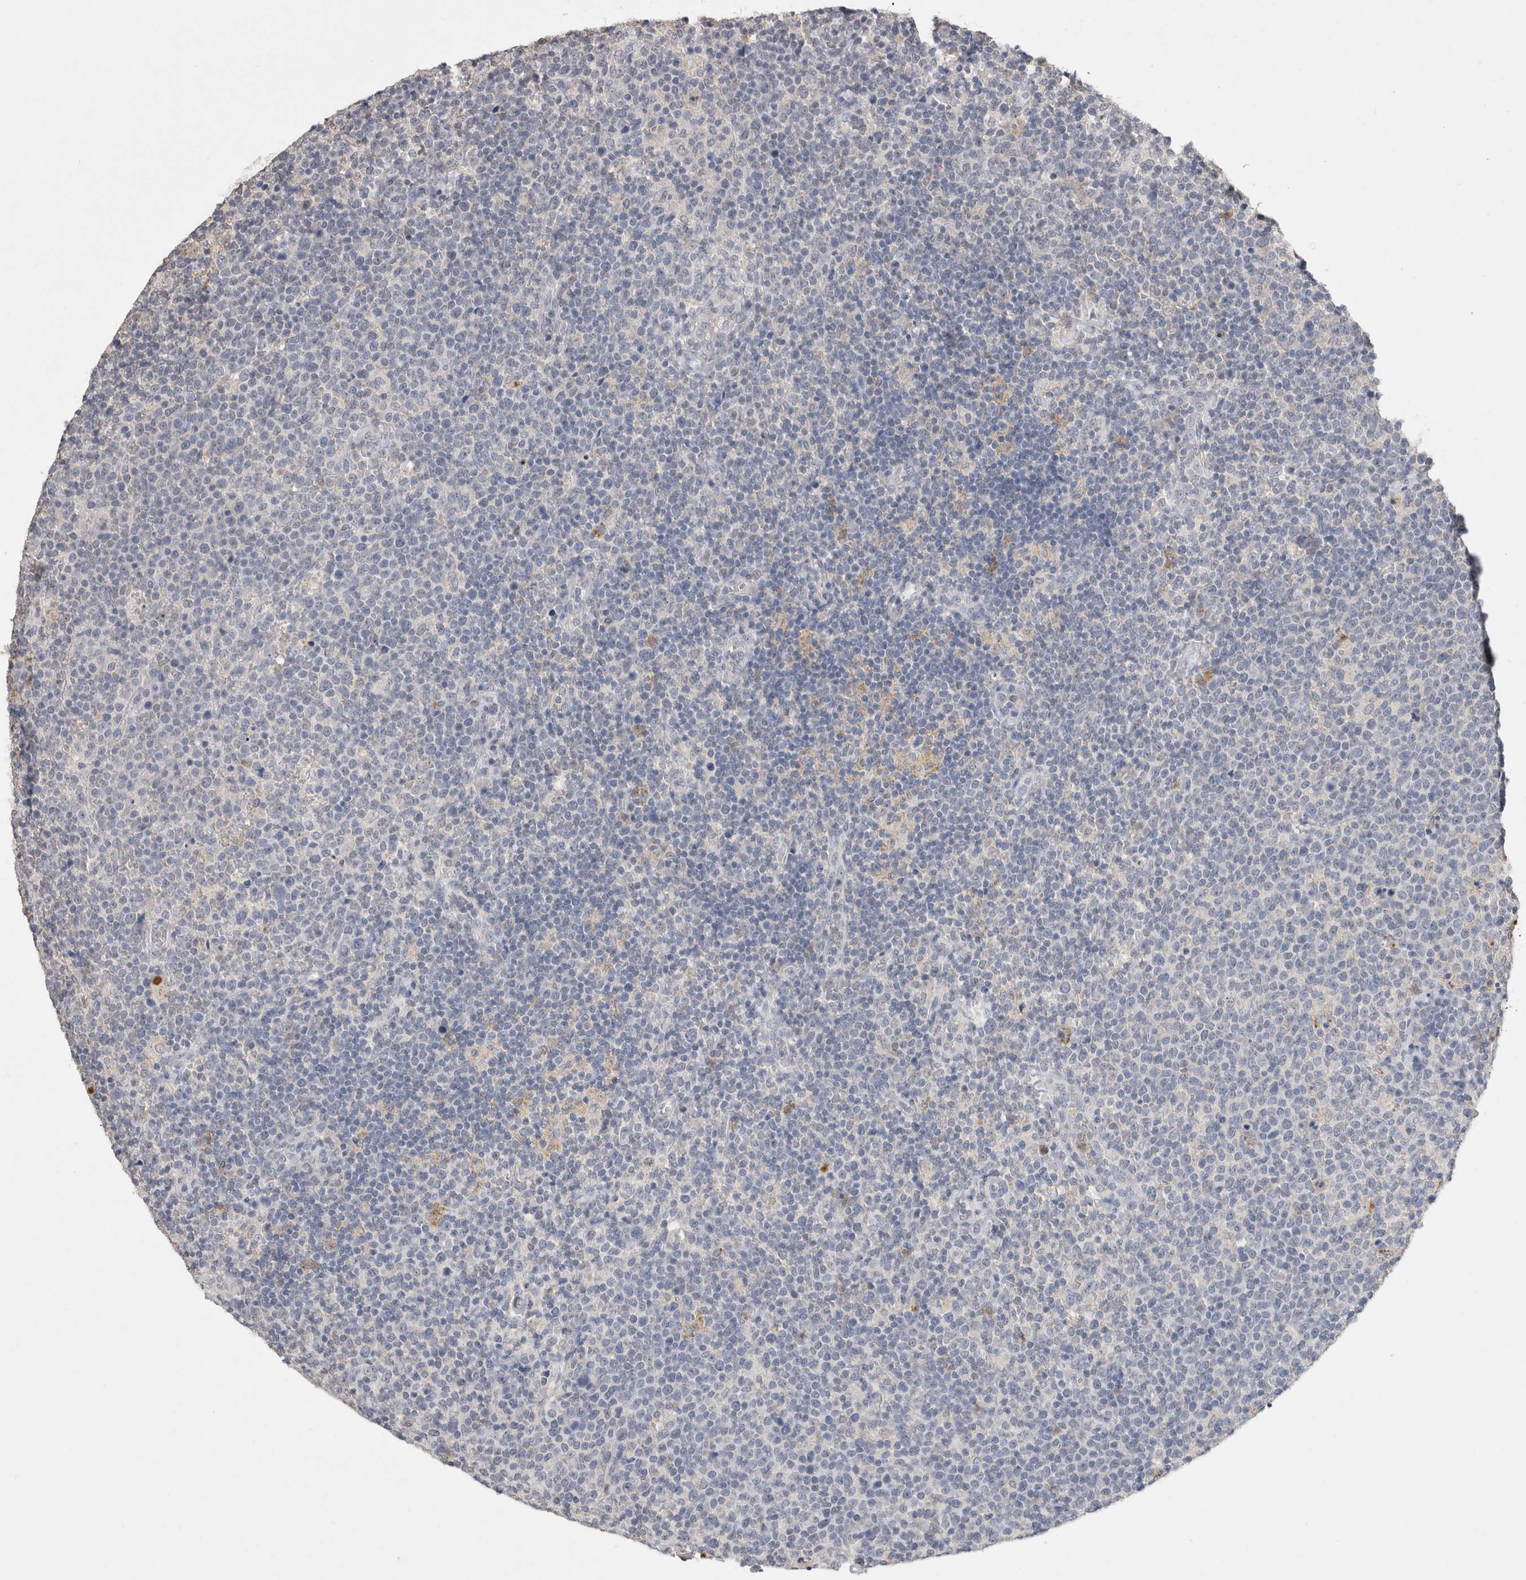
{"staining": {"intensity": "negative", "quantity": "none", "location": "none"}, "tissue": "lymphoma", "cell_type": "Tumor cells", "image_type": "cancer", "snomed": [{"axis": "morphology", "description": "Malignant lymphoma, non-Hodgkin's type, High grade"}, {"axis": "topography", "description": "Lymph node"}], "caption": "A photomicrograph of human lymphoma is negative for staining in tumor cells.", "gene": "CNTFR", "patient": {"sex": "male", "age": 61}}